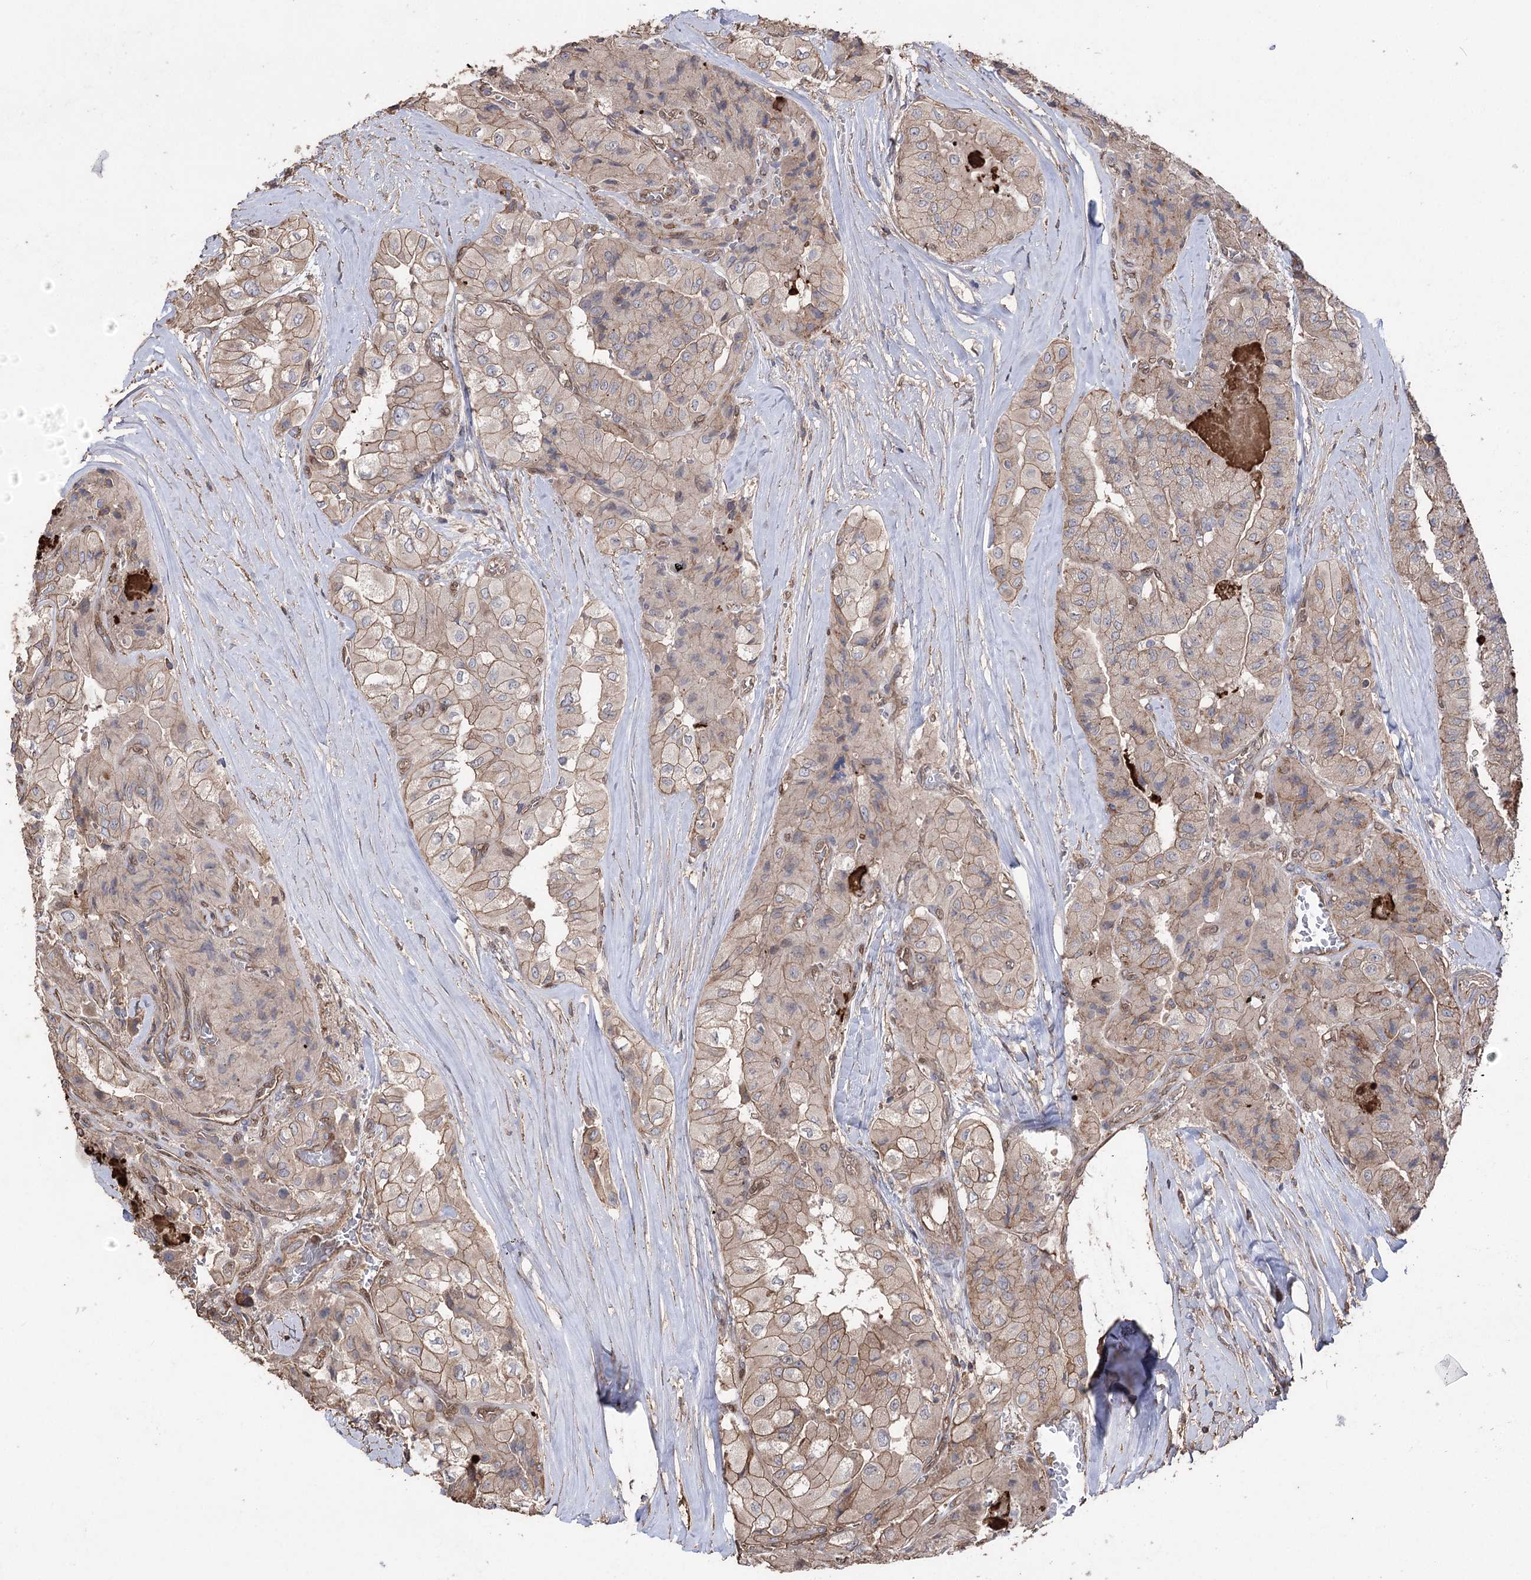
{"staining": {"intensity": "weak", "quantity": ">75%", "location": "cytoplasmic/membranous"}, "tissue": "thyroid cancer", "cell_type": "Tumor cells", "image_type": "cancer", "snomed": [{"axis": "morphology", "description": "Papillary adenocarcinoma, NOS"}, {"axis": "topography", "description": "Thyroid gland"}], "caption": "Papillary adenocarcinoma (thyroid) tissue shows weak cytoplasmic/membranous positivity in approximately >75% of tumor cells, visualized by immunohistochemistry. Using DAB (3,3'-diaminobenzidine) (brown) and hematoxylin (blue) stains, captured at high magnification using brightfield microscopy.", "gene": "FAM13B", "patient": {"sex": "female", "age": 59}}